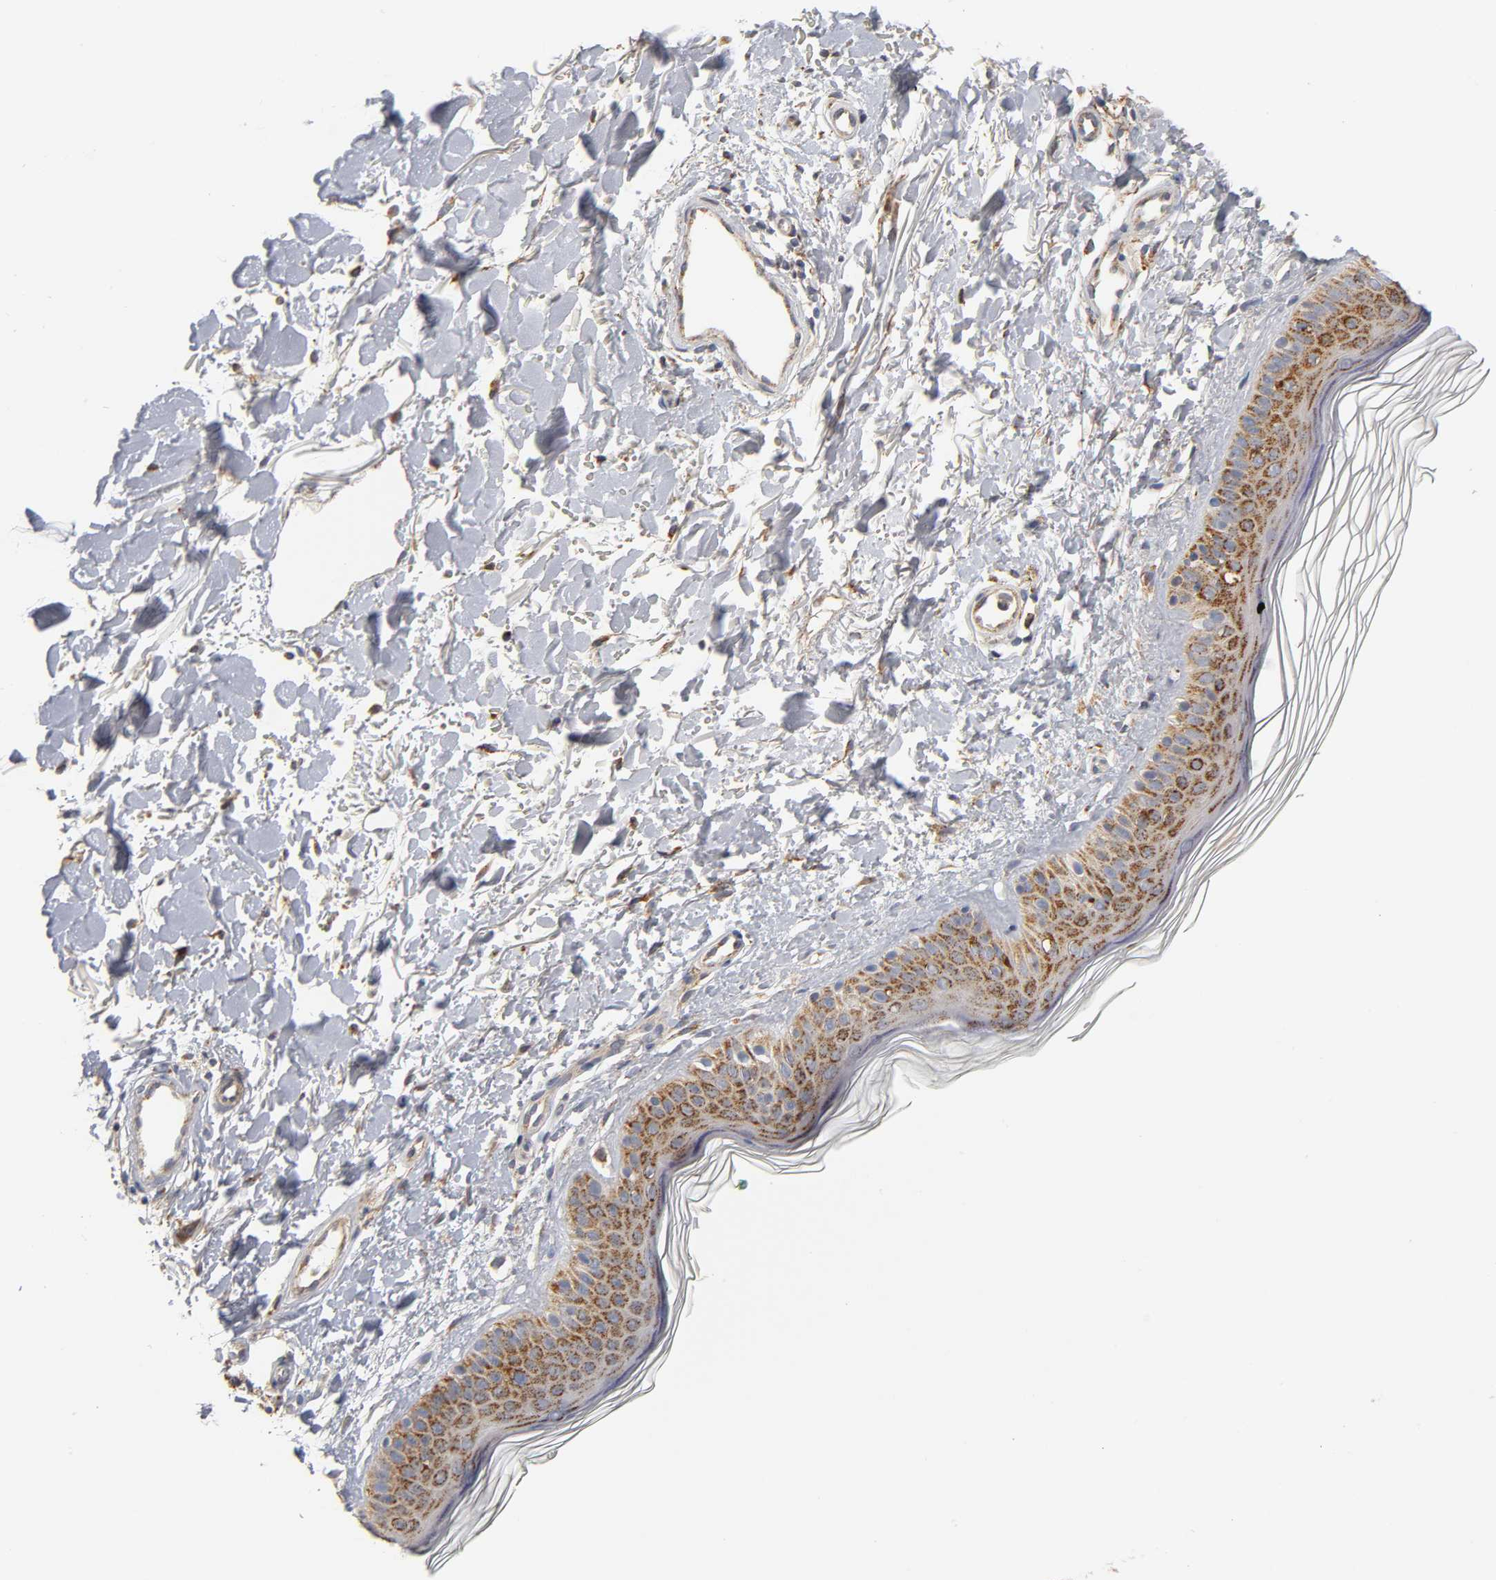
{"staining": {"intensity": "negative", "quantity": "none", "location": "none"}, "tissue": "skin", "cell_type": "Fibroblasts", "image_type": "normal", "snomed": [{"axis": "morphology", "description": "Normal tissue, NOS"}, {"axis": "topography", "description": "Skin"}], "caption": "Immunohistochemistry of unremarkable skin demonstrates no positivity in fibroblasts. (Brightfield microscopy of DAB (3,3'-diaminobenzidine) immunohistochemistry (IHC) at high magnification).", "gene": "ISG15", "patient": {"sex": "male", "age": 71}}